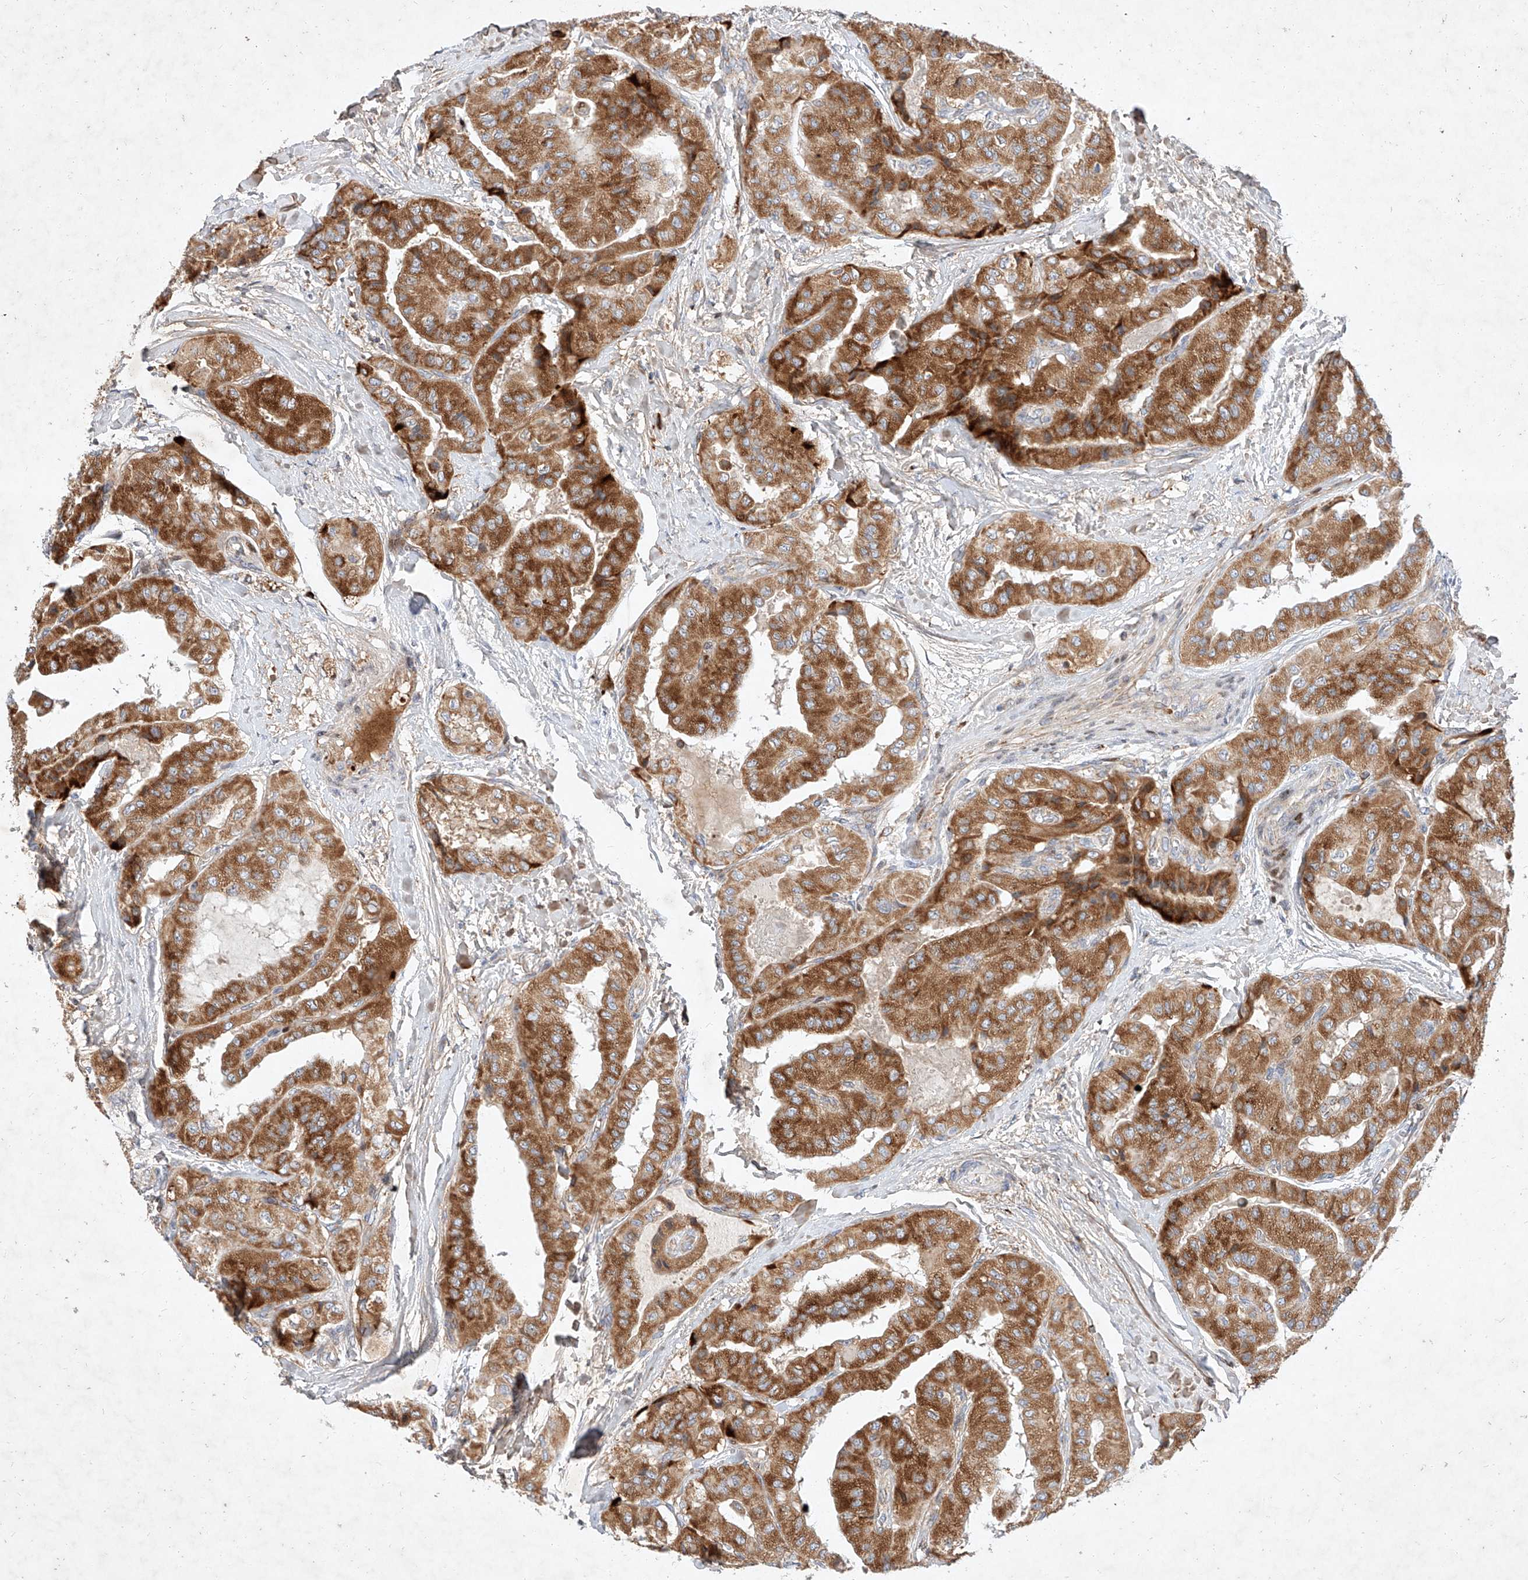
{"staining": {"intensity": "moderate", "quantity": ">75%", "location": "cytoplasmic/membranous"}, "tissue": "thyroid cancer", "cell_type": "Tumor cells", "image_type": "cancer", "snomed": [{"axis": "morphology", "description": "Papillary adenocarcinoma, NOS"}, {"axis": "topography", "description": "Thyroid gland"}], "caption": "A brown stain labels moderate cytoplasmic/membranous positivity of a protein in human thyroid cancer (papillary adenocarcinoma) tumor cells.", "gene": "OSGEPL1", "patient": {"sex": "female", "age": 59}}